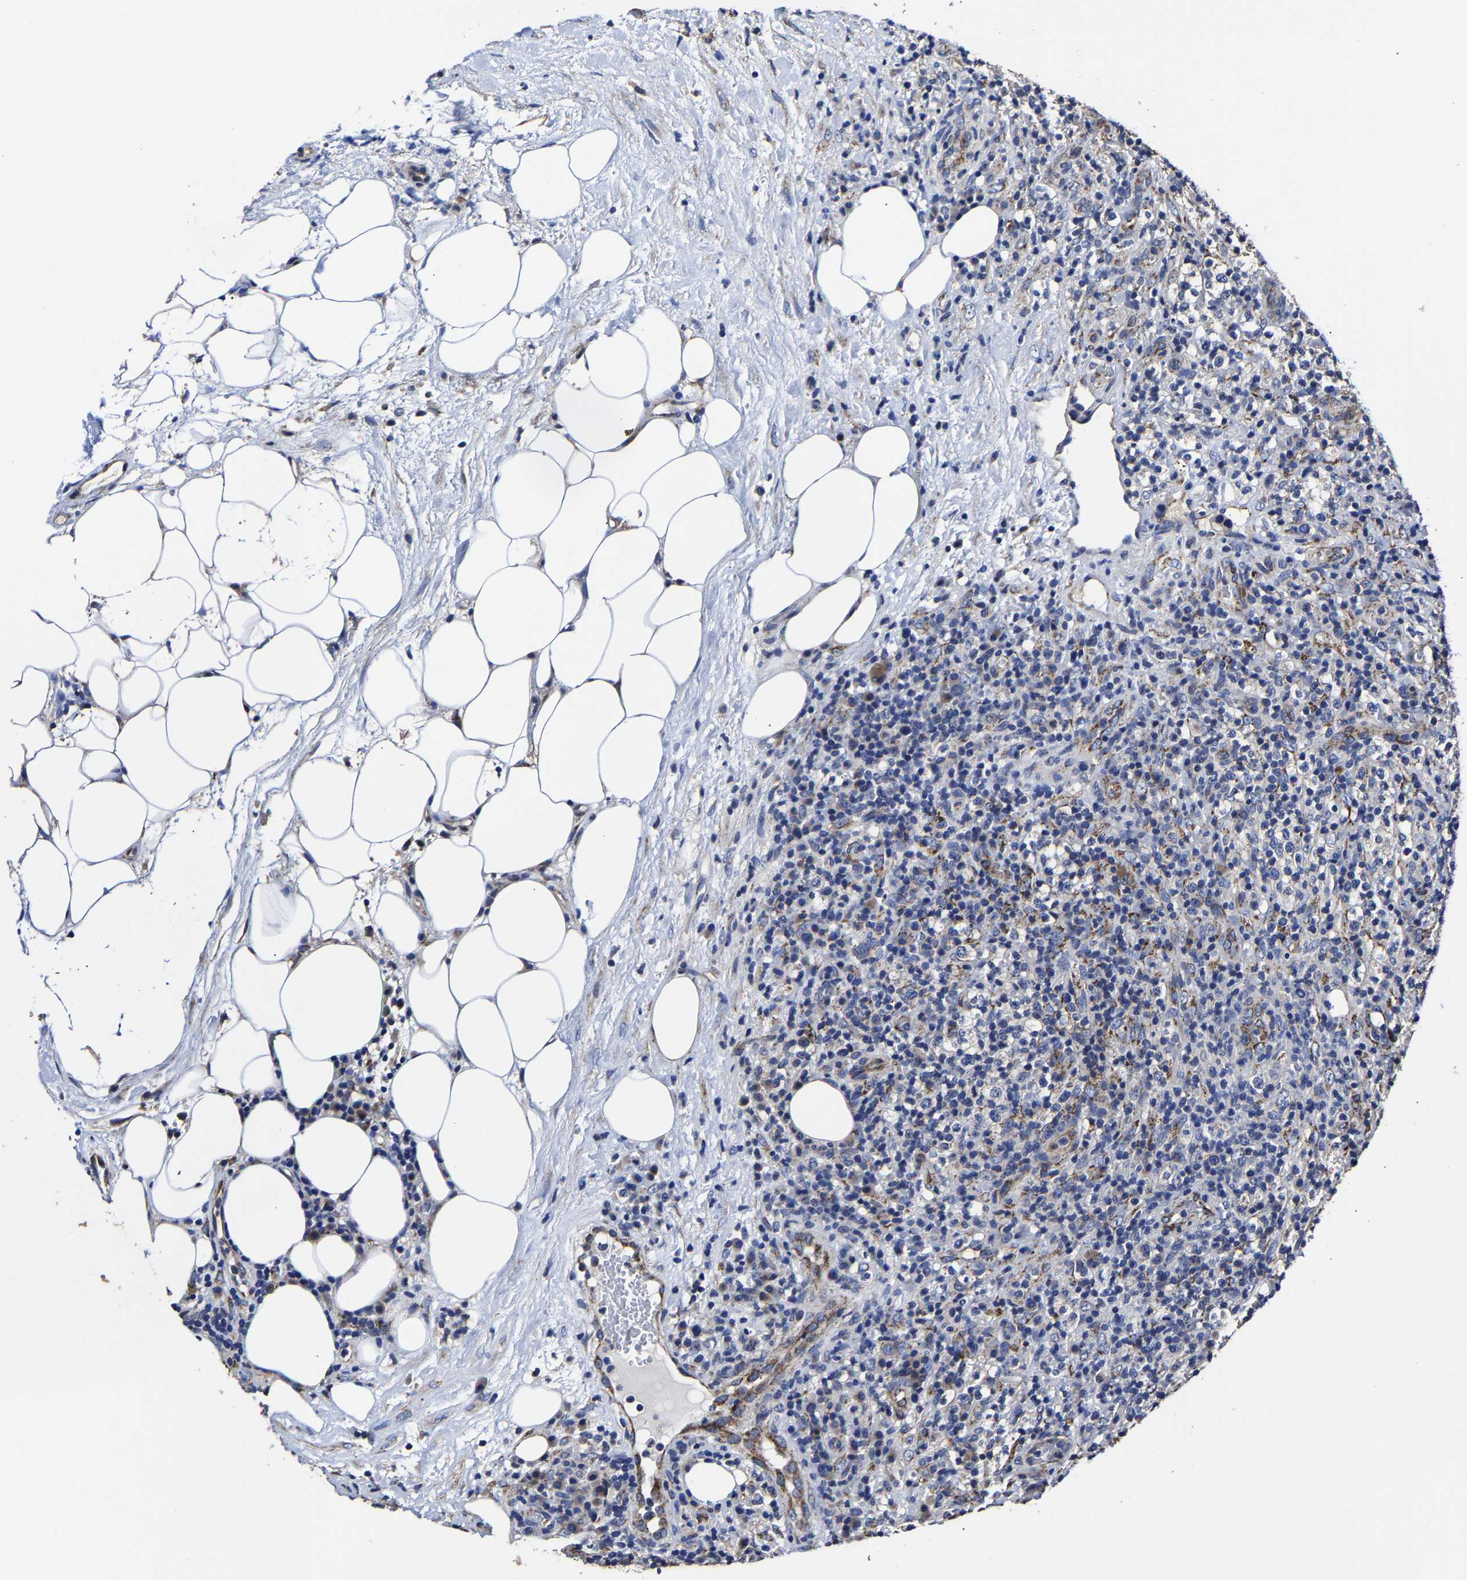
{"staining": {"intensity": "moderate", "quantity": "<25%", "location": "cytoplasmic/membranous"}, "tissue": "lymphoma", "cell_type": "Tumor cells", "image_type": "cancer", "snomed": [{"axis": "morphology", "description": "Malignant lymphoma, non-Hodgkin's type, High grade"}, {"axis": "topography", "description": "Lymph node"}], "caption": "An image of human high-grade malignant lymphoma, non-Hodgkin's type stained for a protein exhibits moderate cytoplasmic/membranous brown staining in tumor cells.", "gene": "AASS", "patient": {"sex": "female", "age": 76}}